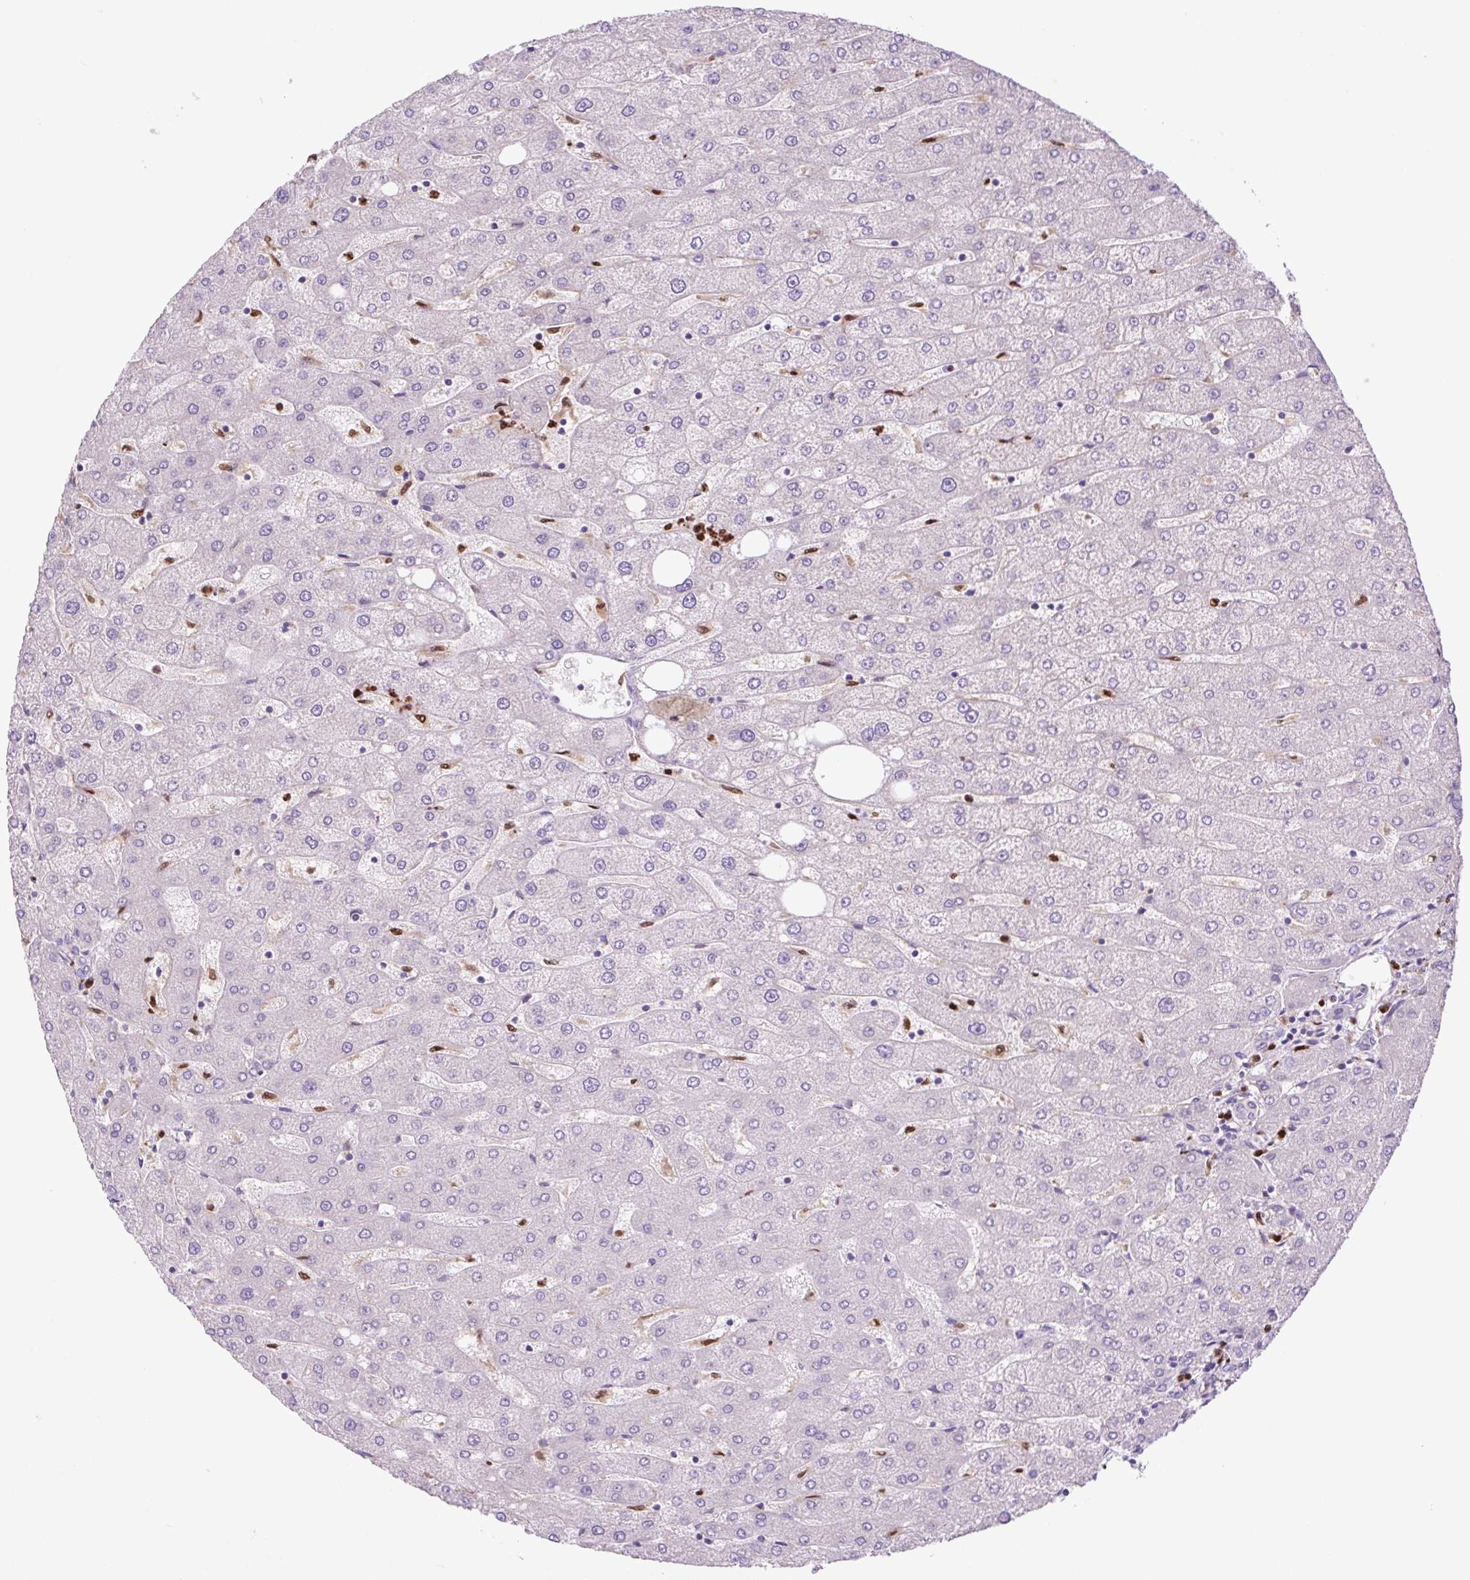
{"staining": {"intensity": "negative", "quantity": "none", "location": "none"}, "tissue": "liver", "cell_type": "Cholangiocytes", "image_type": "normal", "snomed": [{"axis": "morphology", "description": "Normal tissue, NOS"}, {"axis": "topography", "description": "Liver"}], "caption": "High power microscopy image of an IHC image of normal liver, revealing no significant positivity in cholangiocytes. (DAB immunohistochemistry with hematoxylin counter stain).", "gene": "SPI1", "patient": {"sex": "male", "age": 67}}